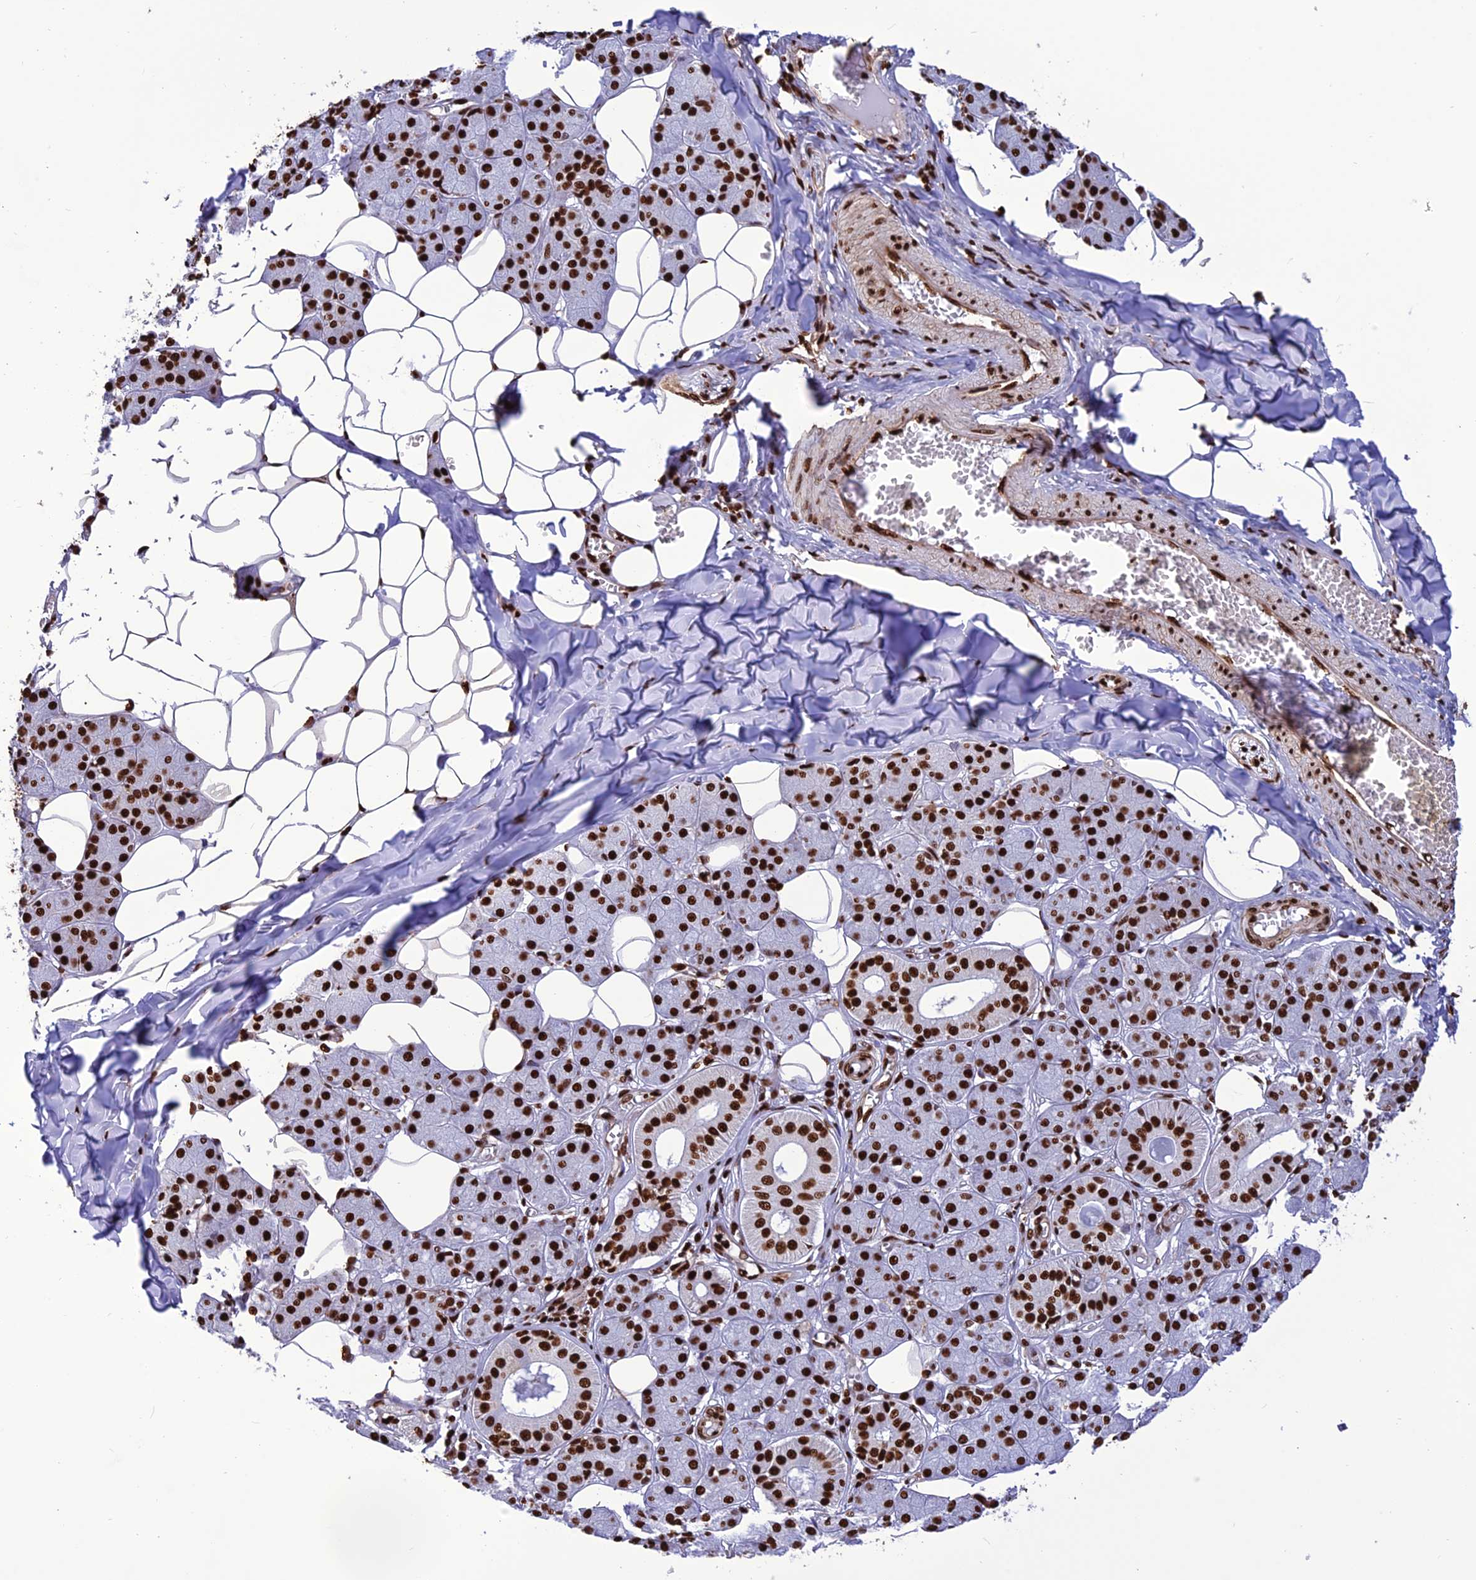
{"staining": {"intensity": "strong", "quantity": ">75%", "location": "nuclear"}, "tissue": "salivary gland", "cell_type": "Glandular cells", "image_type": "normal", "snomed": [{"axis": "morphology", "description": "Normal tissue, NOS"}, {"axis": "topography", "description": "Salivary gland"}], "caption": "The micrograph shows a brown stain indicating the presence of a protein in the nuclear of glandular cells in salivary gland. (DAB (3,3'-diaminobenzidine) IHC, brown staining for protein, blue staining for nuclei).", "gene": "INO80E", "patient": {"sex": "female", "age": 33}}